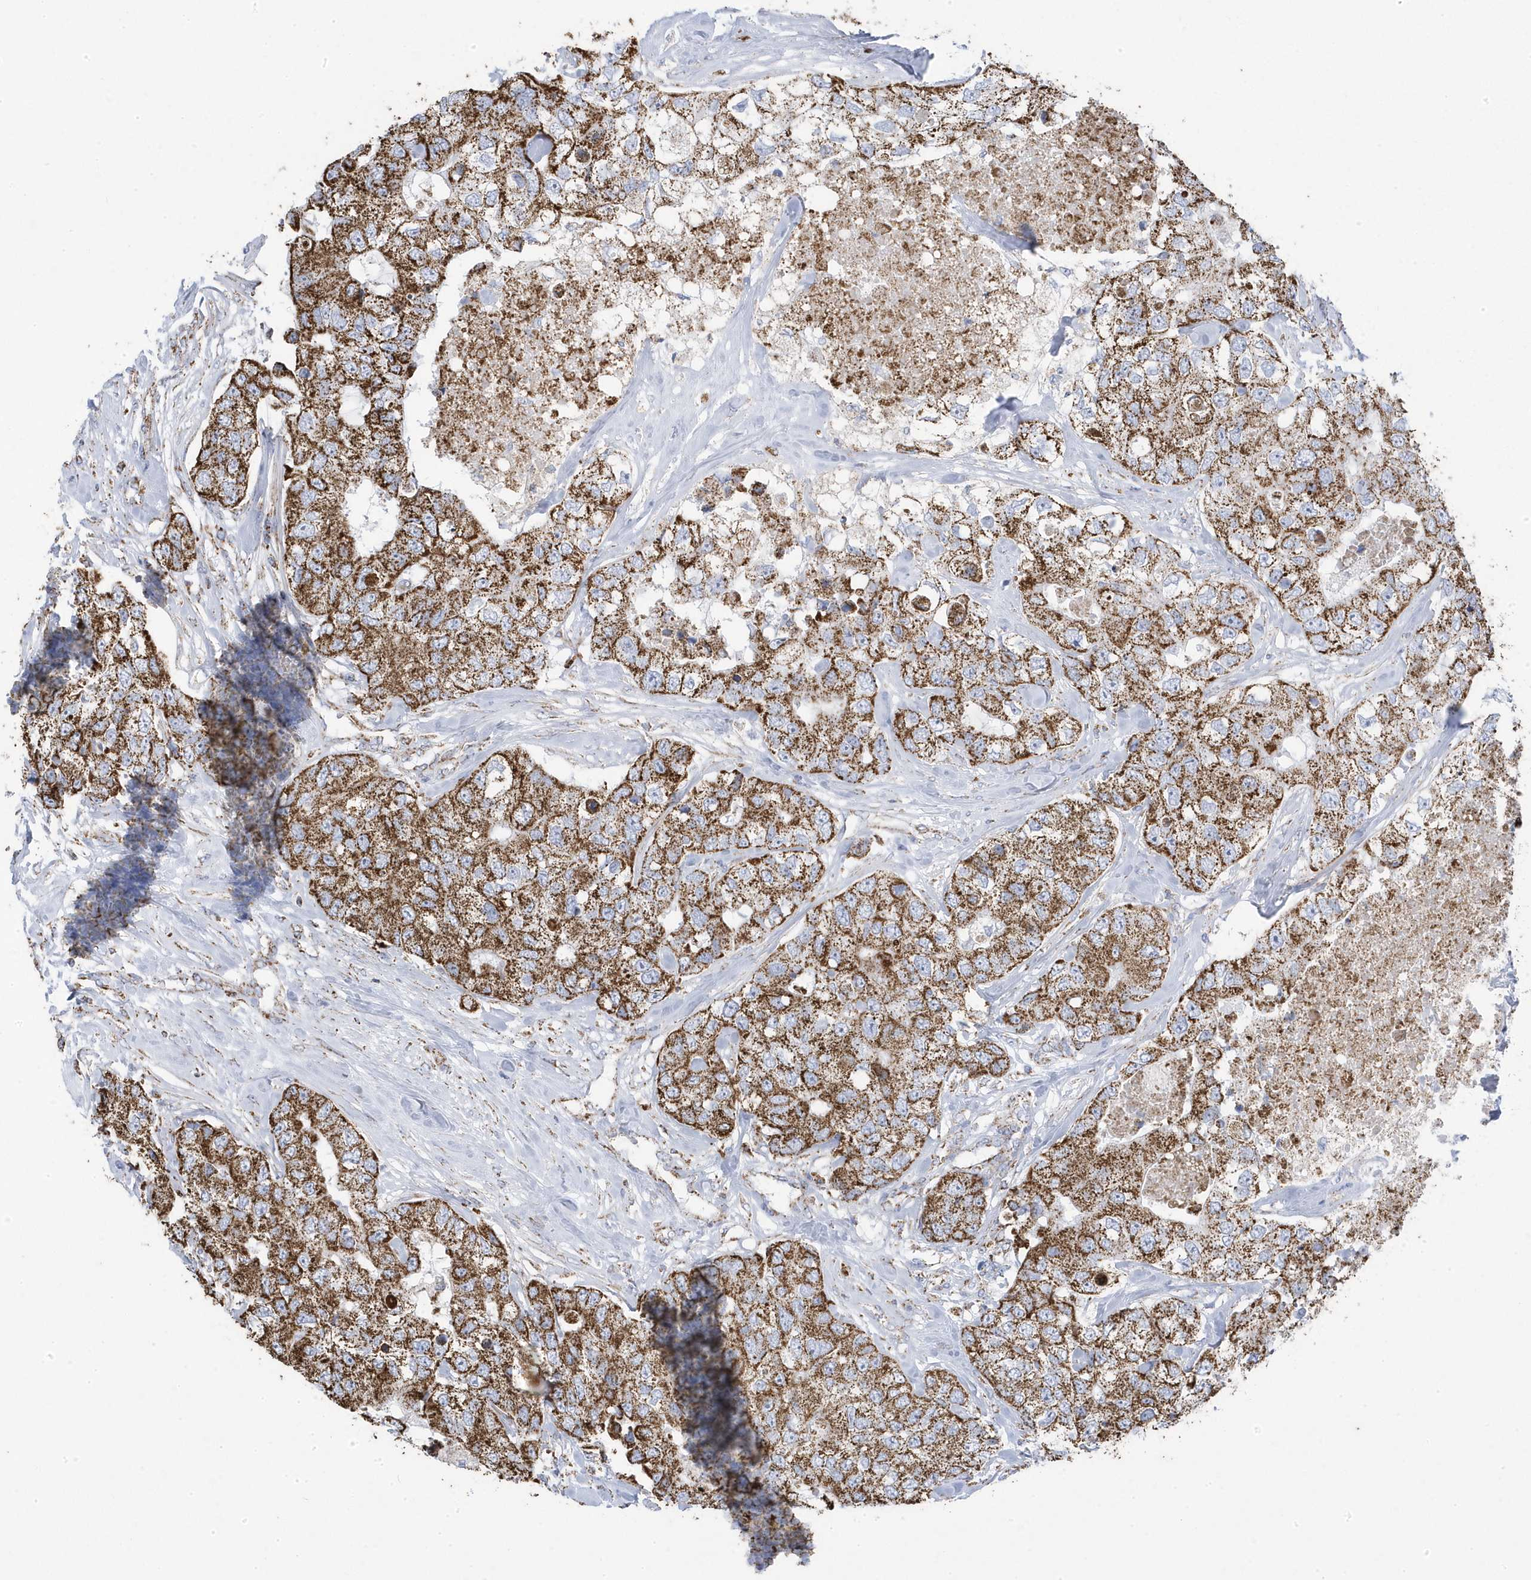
{"staining": {"intensity": "strong", "quantity": ">75%", "location": "cytoplasmic/membranous"}, "tissue": "breast cancer", "cell_type": "Tumor cells", "image_type": "cancer", "snomed": [{"axis": "morphology", "description": "Duct carcinoma"}, {"axis": "topography", "description": "Breast"}], "caption": "Tumor cells exhibit high levels of strong cytoplasmic/membranous positivity in about >75% of cells in invasive ductal carcinoma (breast).", "gene": "GTPBP8", "patient": {"sex": "female", "age": 62}}